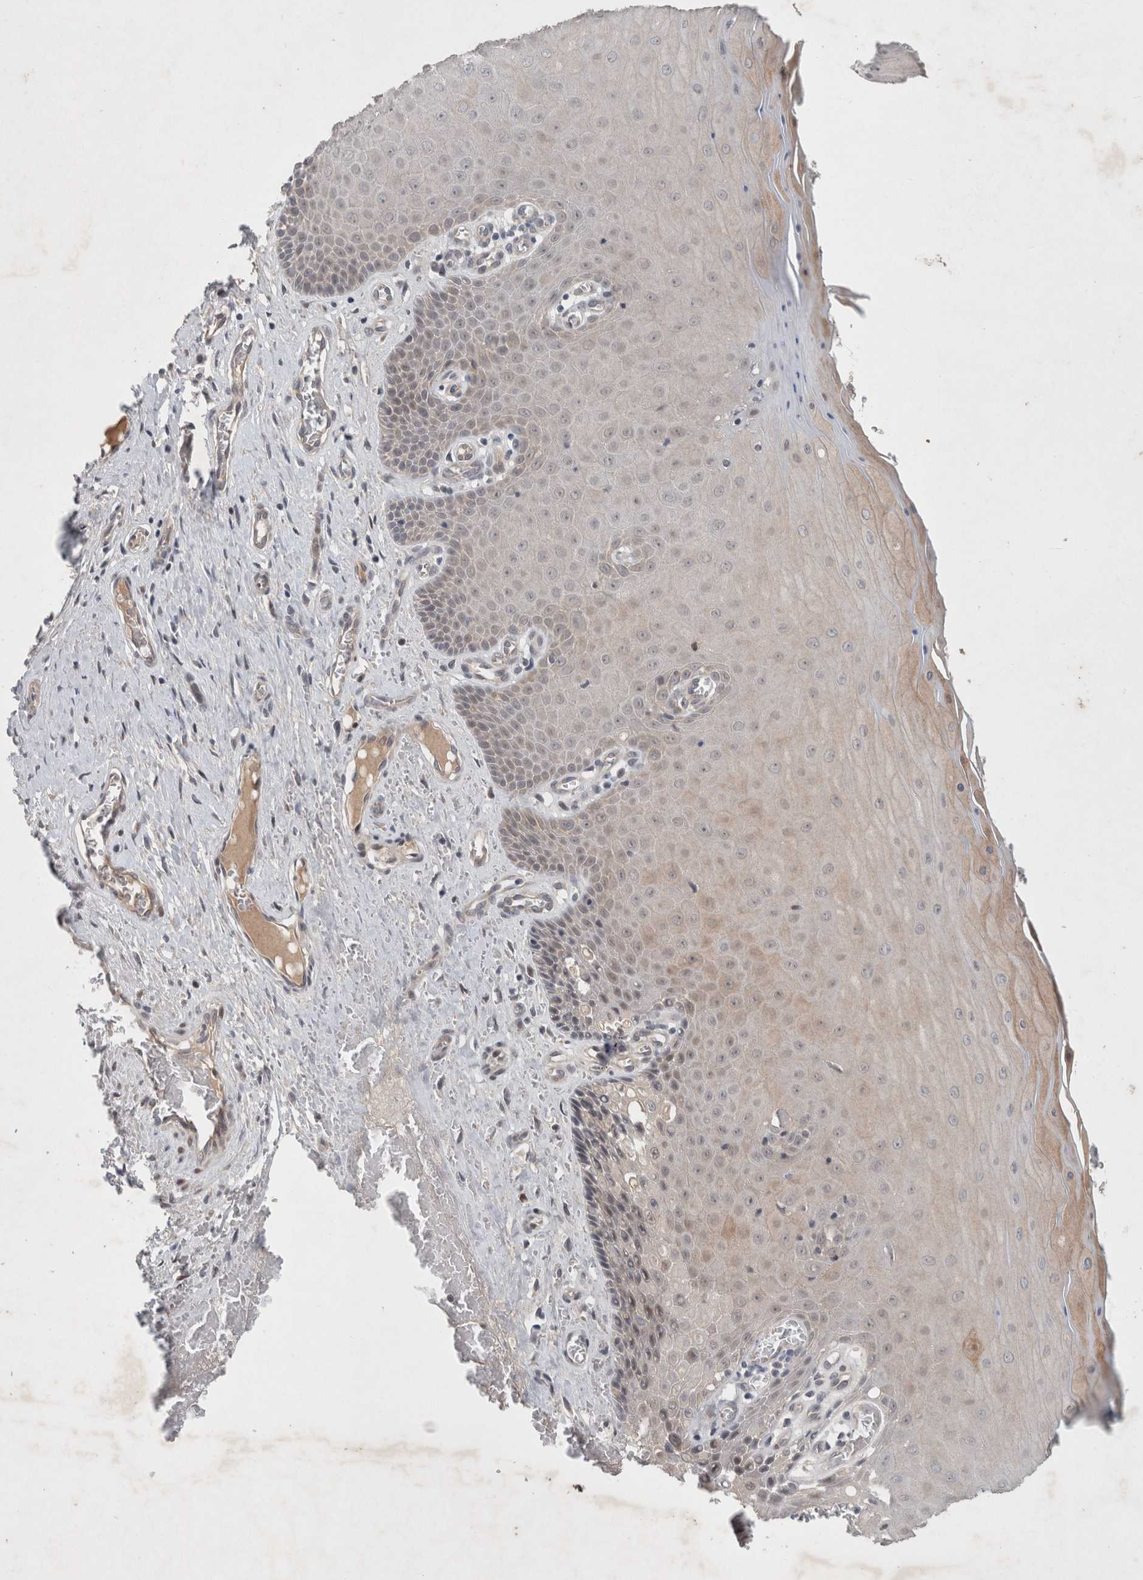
{"staining": {"intensity": "moderate", "quantity": "<25%", "location": "cytoplasmic/membranous"}, "tissue": "cervix", "cell_type": "Glandular cells", "image_type": "normal", "snomed": [{"axis": "morphology", "description": "Normal tissue, NOS"}, {"axis": "topography", "description": "Cervix"}], "caption": "About <25% of glandular cells in unremarkable cervix exhibit moderate cytoplasmic/membranous protein positivity as visualized by brown immunohistochemical staining.", "gene": "RASAL2", "patient": {"sex": "female", "age": 55}}